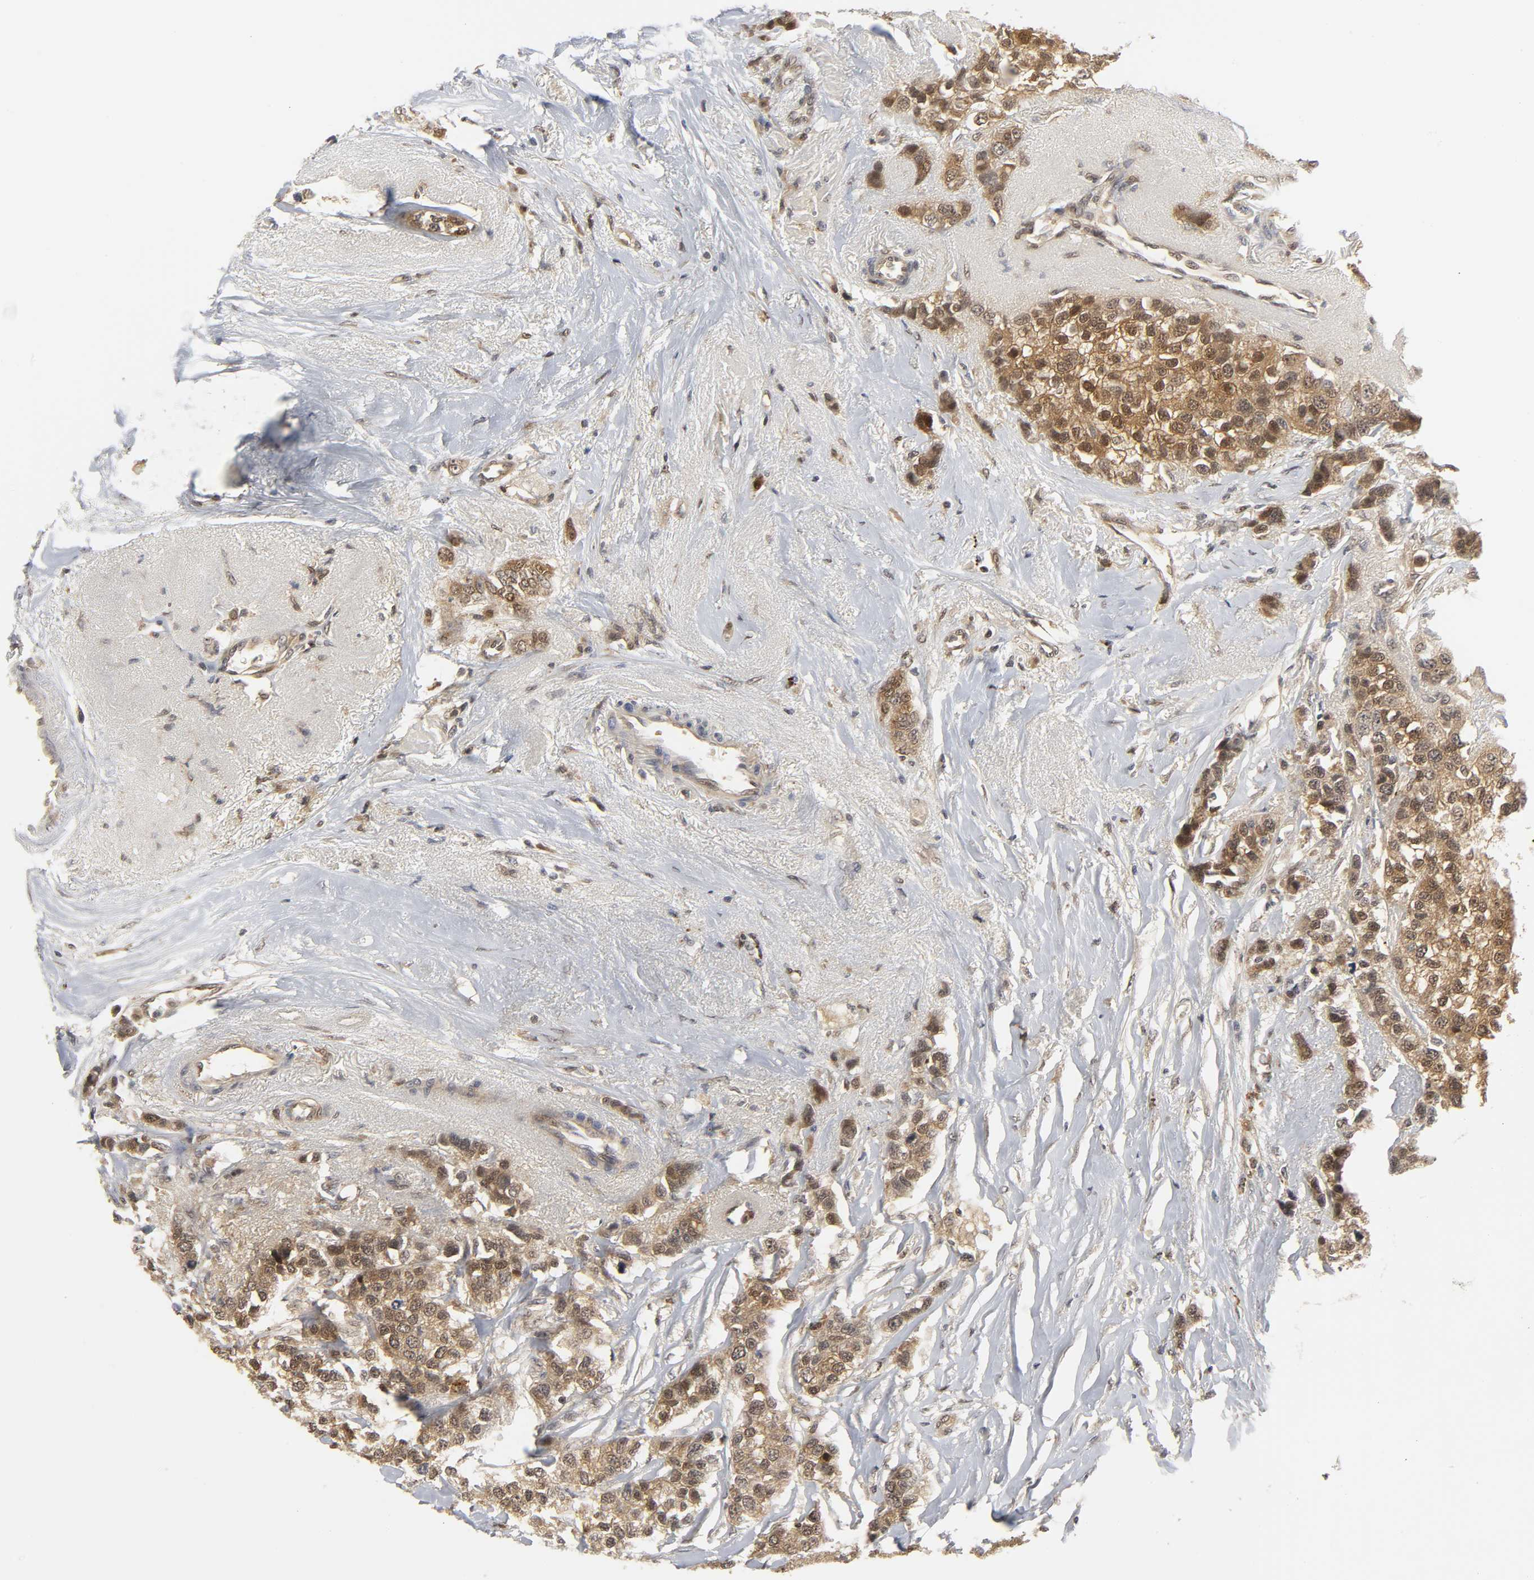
{"staining": {"intensity": "moderate", "quantity": ">75%", "location": "cytoplasmic/membranous"}, "tissue": "breast cancer", "cell_type": "Tumor cells", "image_type": "cancer", "snomed": [{"axis": "morphology", "description": "Duct carcinoma"}, {"axis": "topography", "description": "Breast"}], "caption": "This is an image of immunohistochemistry (IHC) staining of intraductal carcinoma (breast), which shows moderate staining in the cytoplasmic/membranous of tumor cells.", "gene": "PARK7", "patient": {"sex": "female", "age": 51}}